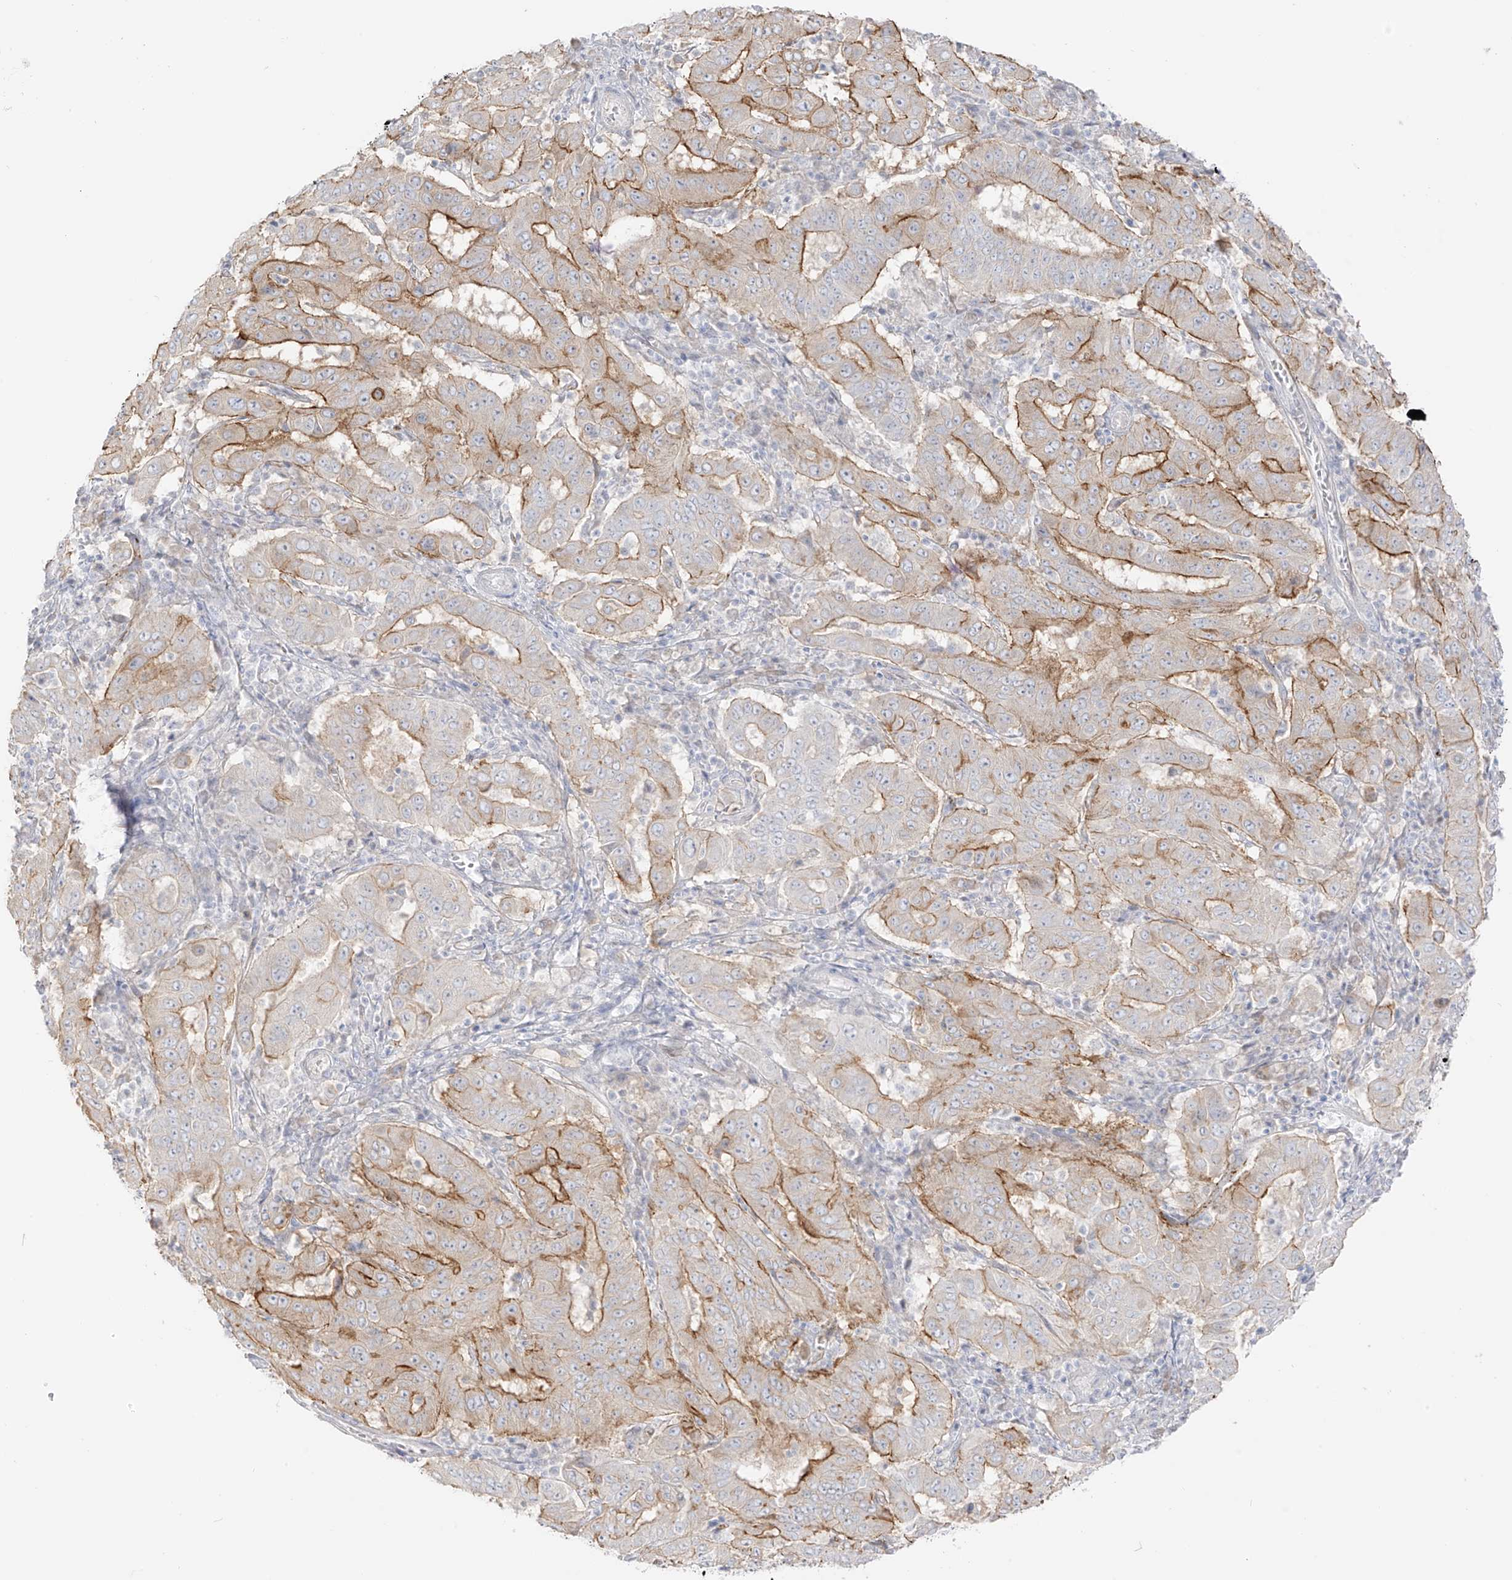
{"staining": {"intensity": "moderate", "quantity": "25%-75%", "location": "cytoplasmic/membranous"}, "tissue": "pancreatic cancer", "cell_type": "Tumor cells", "image_type": "cancer", "snomed": [{"axis": "morphology", "description": "Adenocarcinoma, NOS"}, {"axis": "topography", "description": "Pancreas"}], "caption": "Immunohistochemical staining of adenocarcinoma (pancreatic) reveals moderate cytoplasmic/membranous protein staining in approximately 25%-75% of tumor cells.", "gene": "C11orf87", "patient": {"sex": "male", "age": 63}}